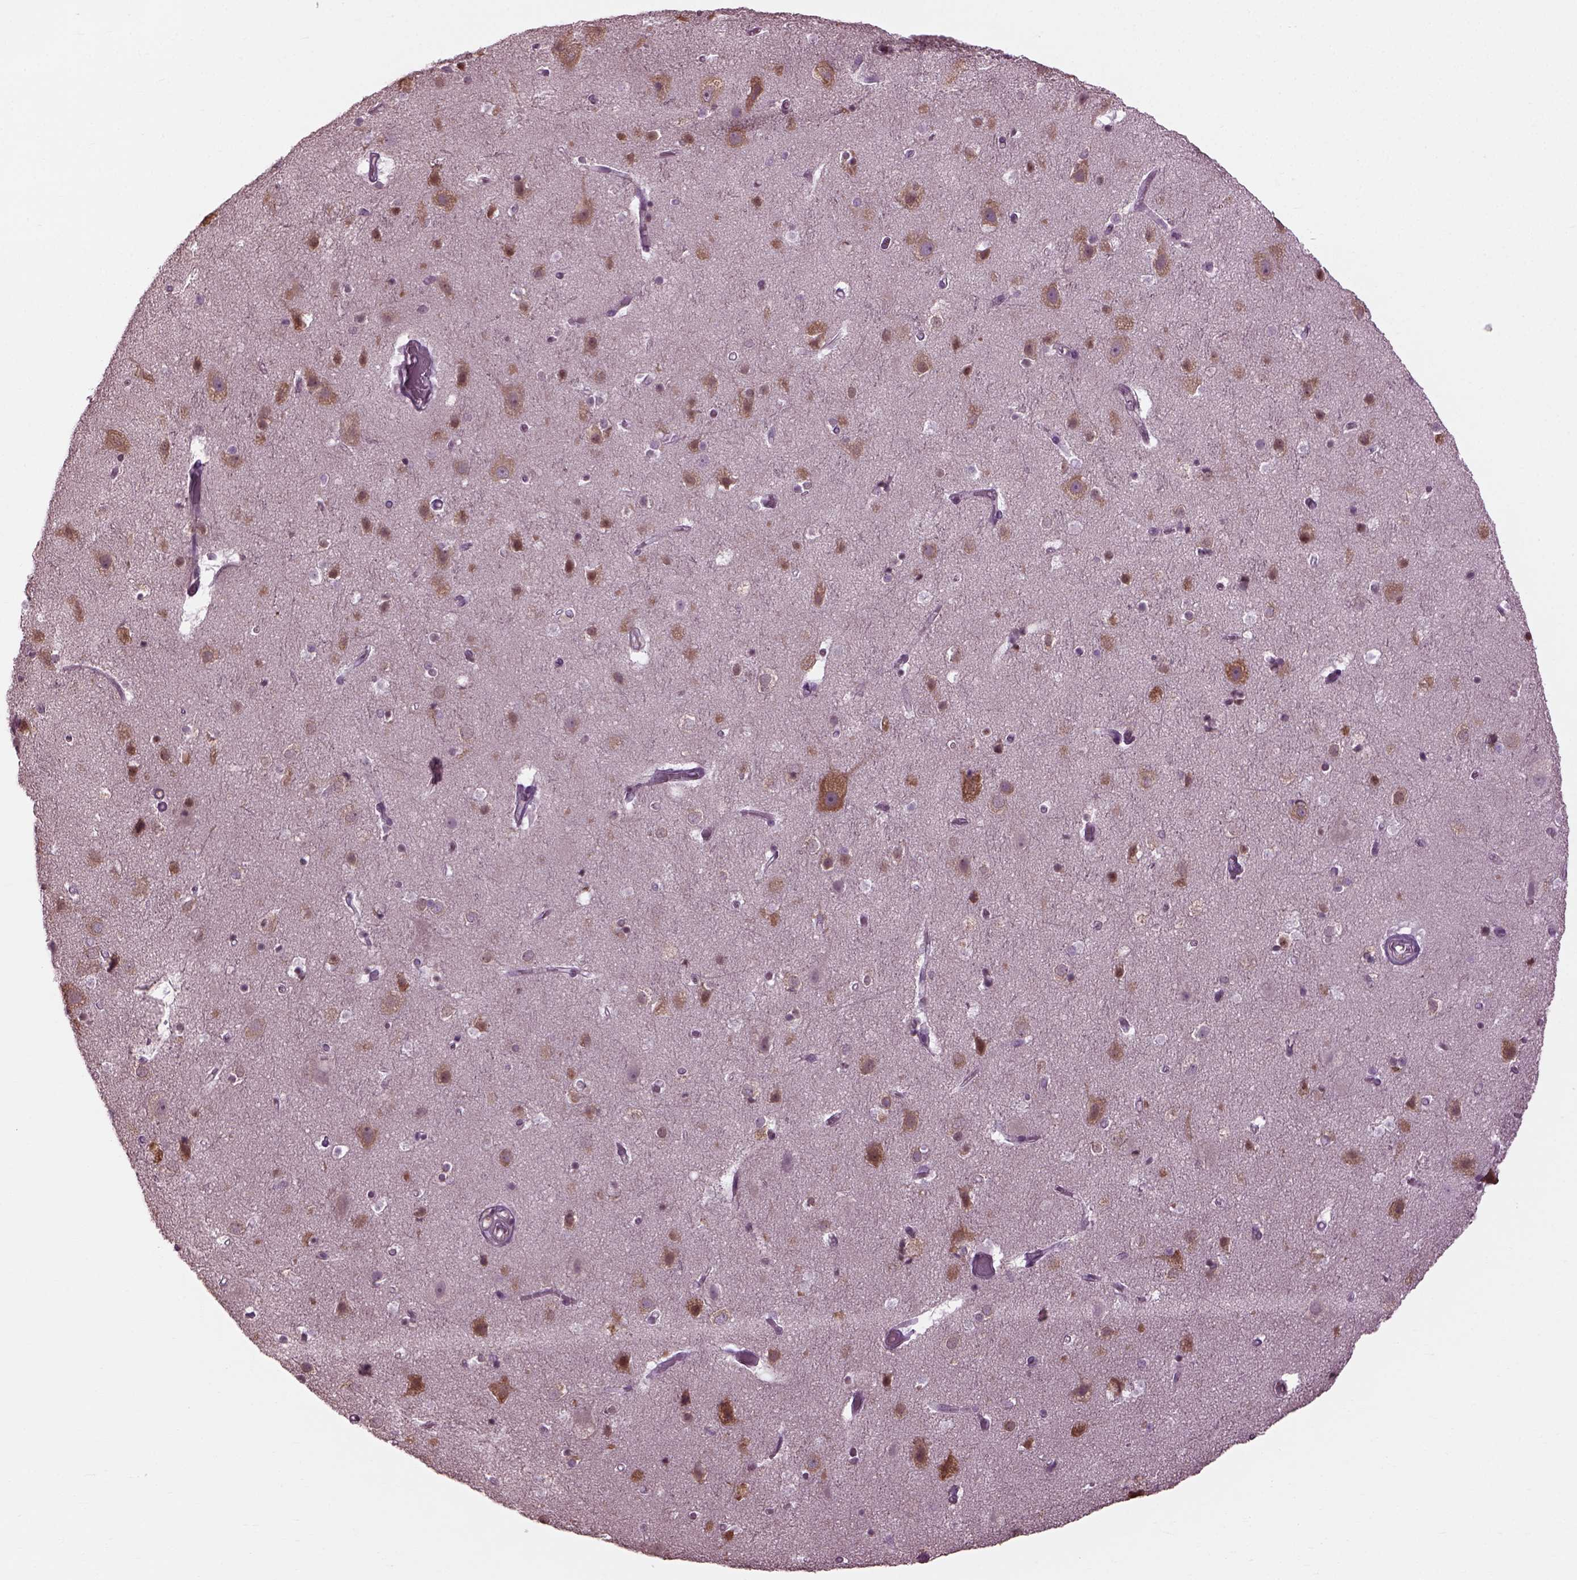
{"staining": {"intensity": "negative", "quantity": "none", "location": "none"}, "tissue": "cerebral cortex", "cell_type": "Endothelial cells", "image_type": "normal", "snomed": [{"axis": "morphology", "description": "Normal tissue, NOS"}, {"axis": "topography", "description": "Cerebral cortex"}], "caption": "This is a photomicrograph of immunohistochemistry (IHC) staining of benign cerebral cortex, which shows no staining in endothelial cells.", "gene": "CABP5", "patient": {"sex": "female", "age": 52}}